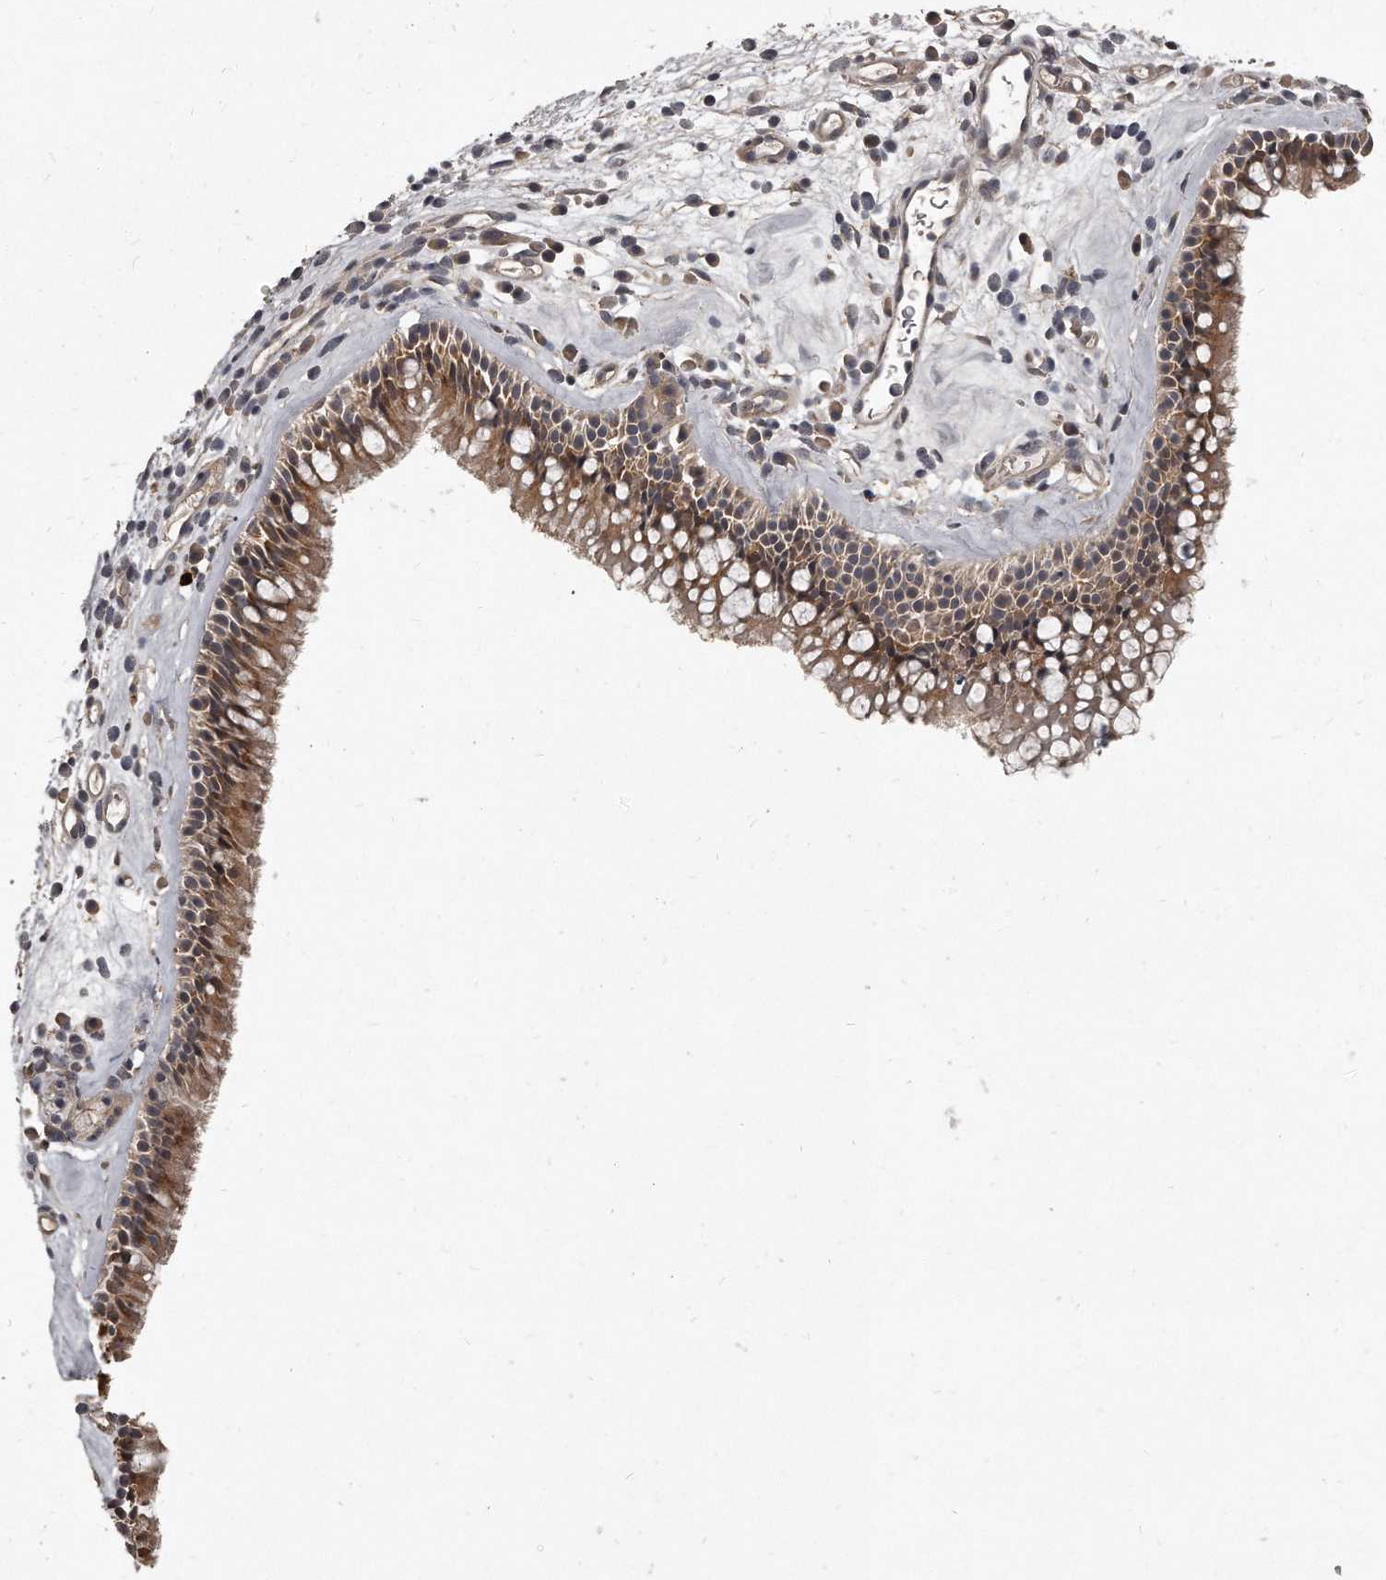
{"staining": {"intensity": "moderate", "quantity": ">75%", "location": "cytoplasmic/membranous"}, "tissue": "nasopharynx", "cell_type": "Respiratory epithelial cells", "image_type": "normal", "snomed": [{"axis": "morphology", "description": "Normal tissue, NOS"}, {"axis": "morphology", "description": "Inflammation, NOS"}, {"axis": "morphology", "description": "Malignant melanoma, Metastatic site"}, {"axis": "topography", "description": "Nasopharynx"}], "caption": "The micrograph shows immunohistochemical staining of benign nasopharynx. There is moderate cytoplasmic/membranous expression is present in approximately >75% of respiratory epithelial cells. (DAB (3,3'-diaminobenzidine) IHC, brown staining for protein, blue staining for nuclei).", "gene": "GRB10", "patient": {"sex": "male", "age": 70}}